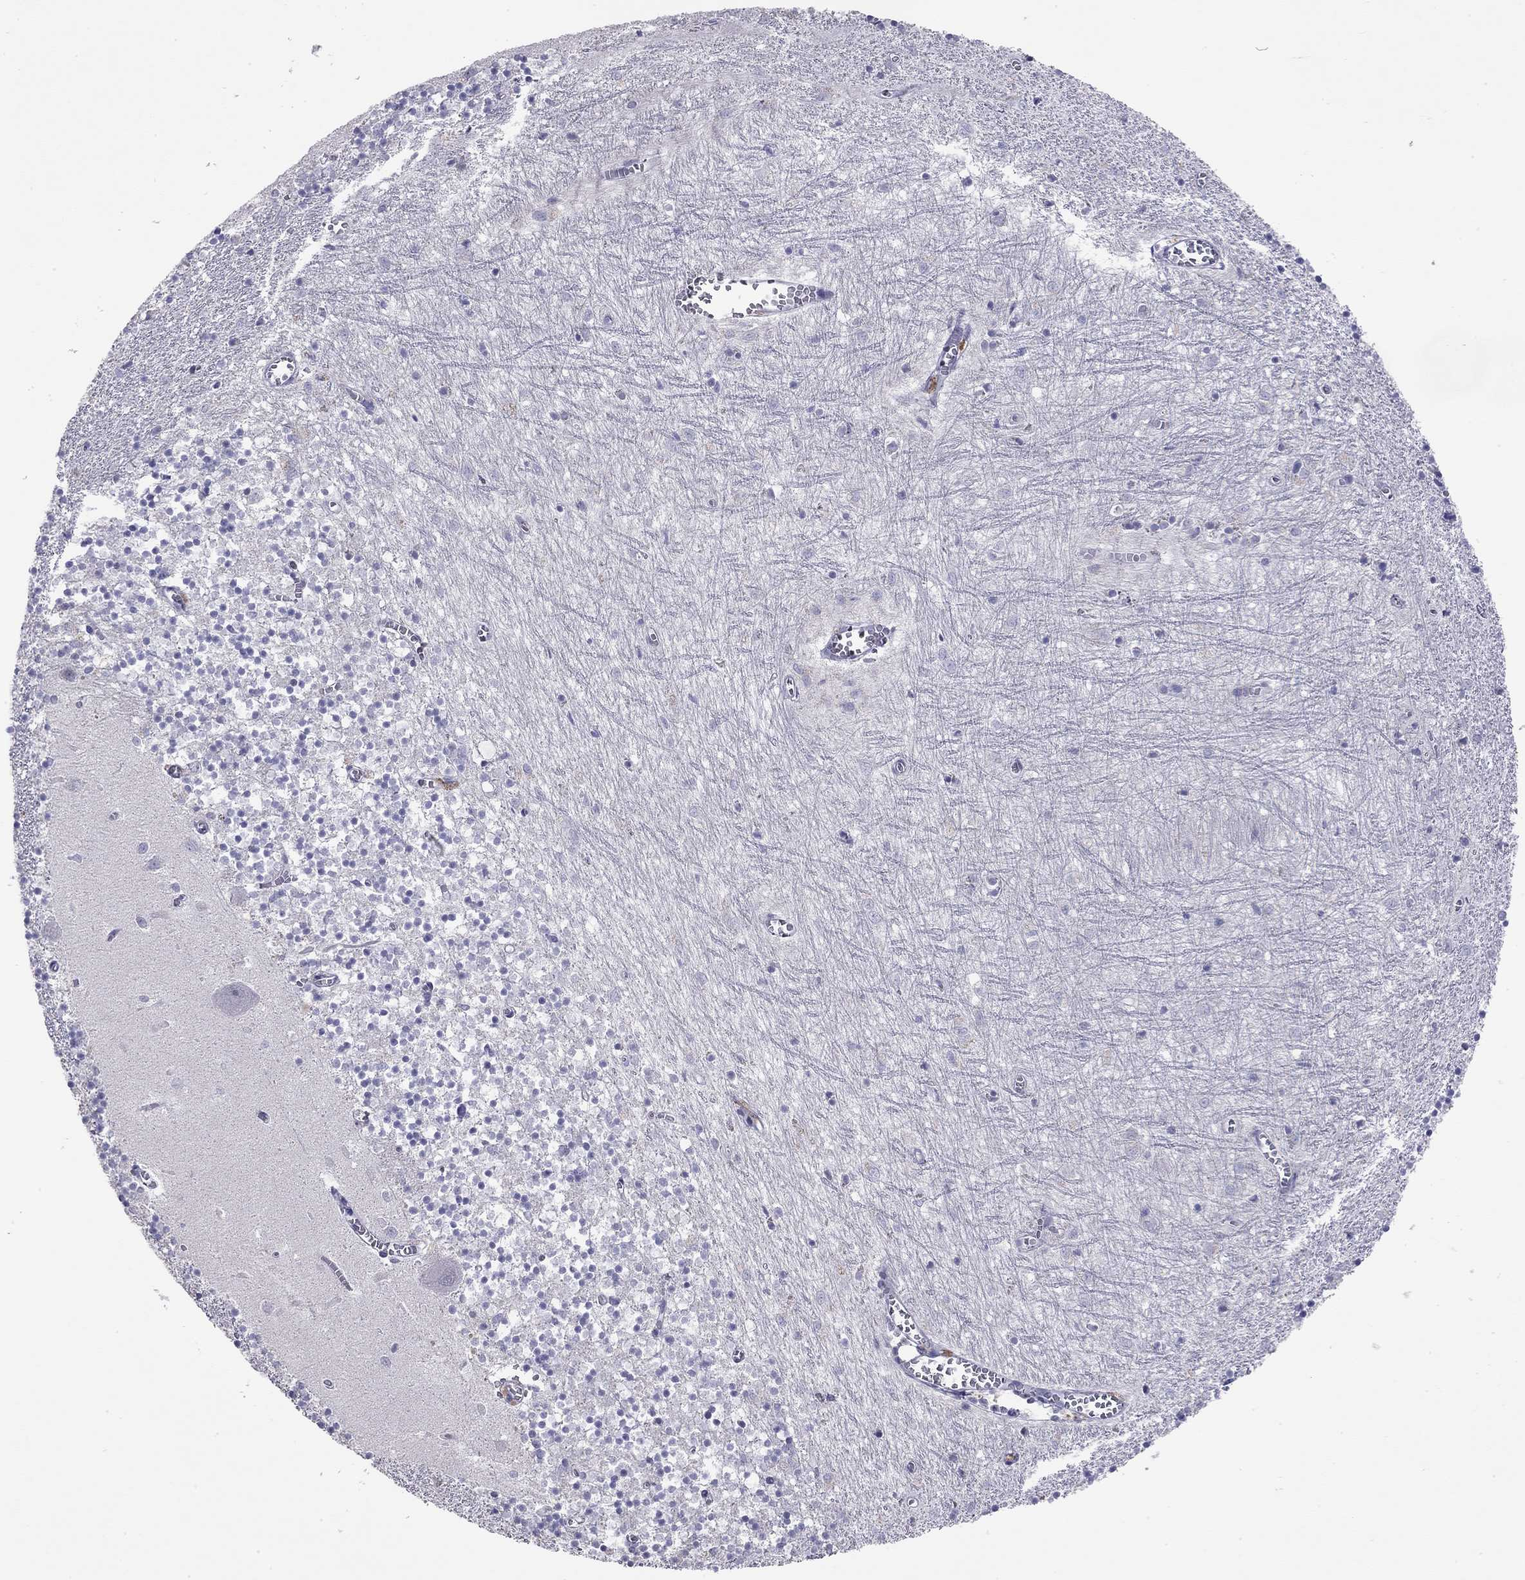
{"staining": {"intensity": "negative", "quantity": "none", "location": "none"}, "tissue": "cerebellum", "cell_type": "Cells in granular layer", "image_type": "normal", "snomed": [{"axis": "morphology", "description": "Normal tissue, NOS"}, {"axis": "topography", "description": "Cerebellum"}], "caption": "Photomicrograph shows no significant protein expression in cells in granular layer of unremarkable cerebellum.", "gene": "WNK3", "patient": {"sex": "female", "age": 64}}